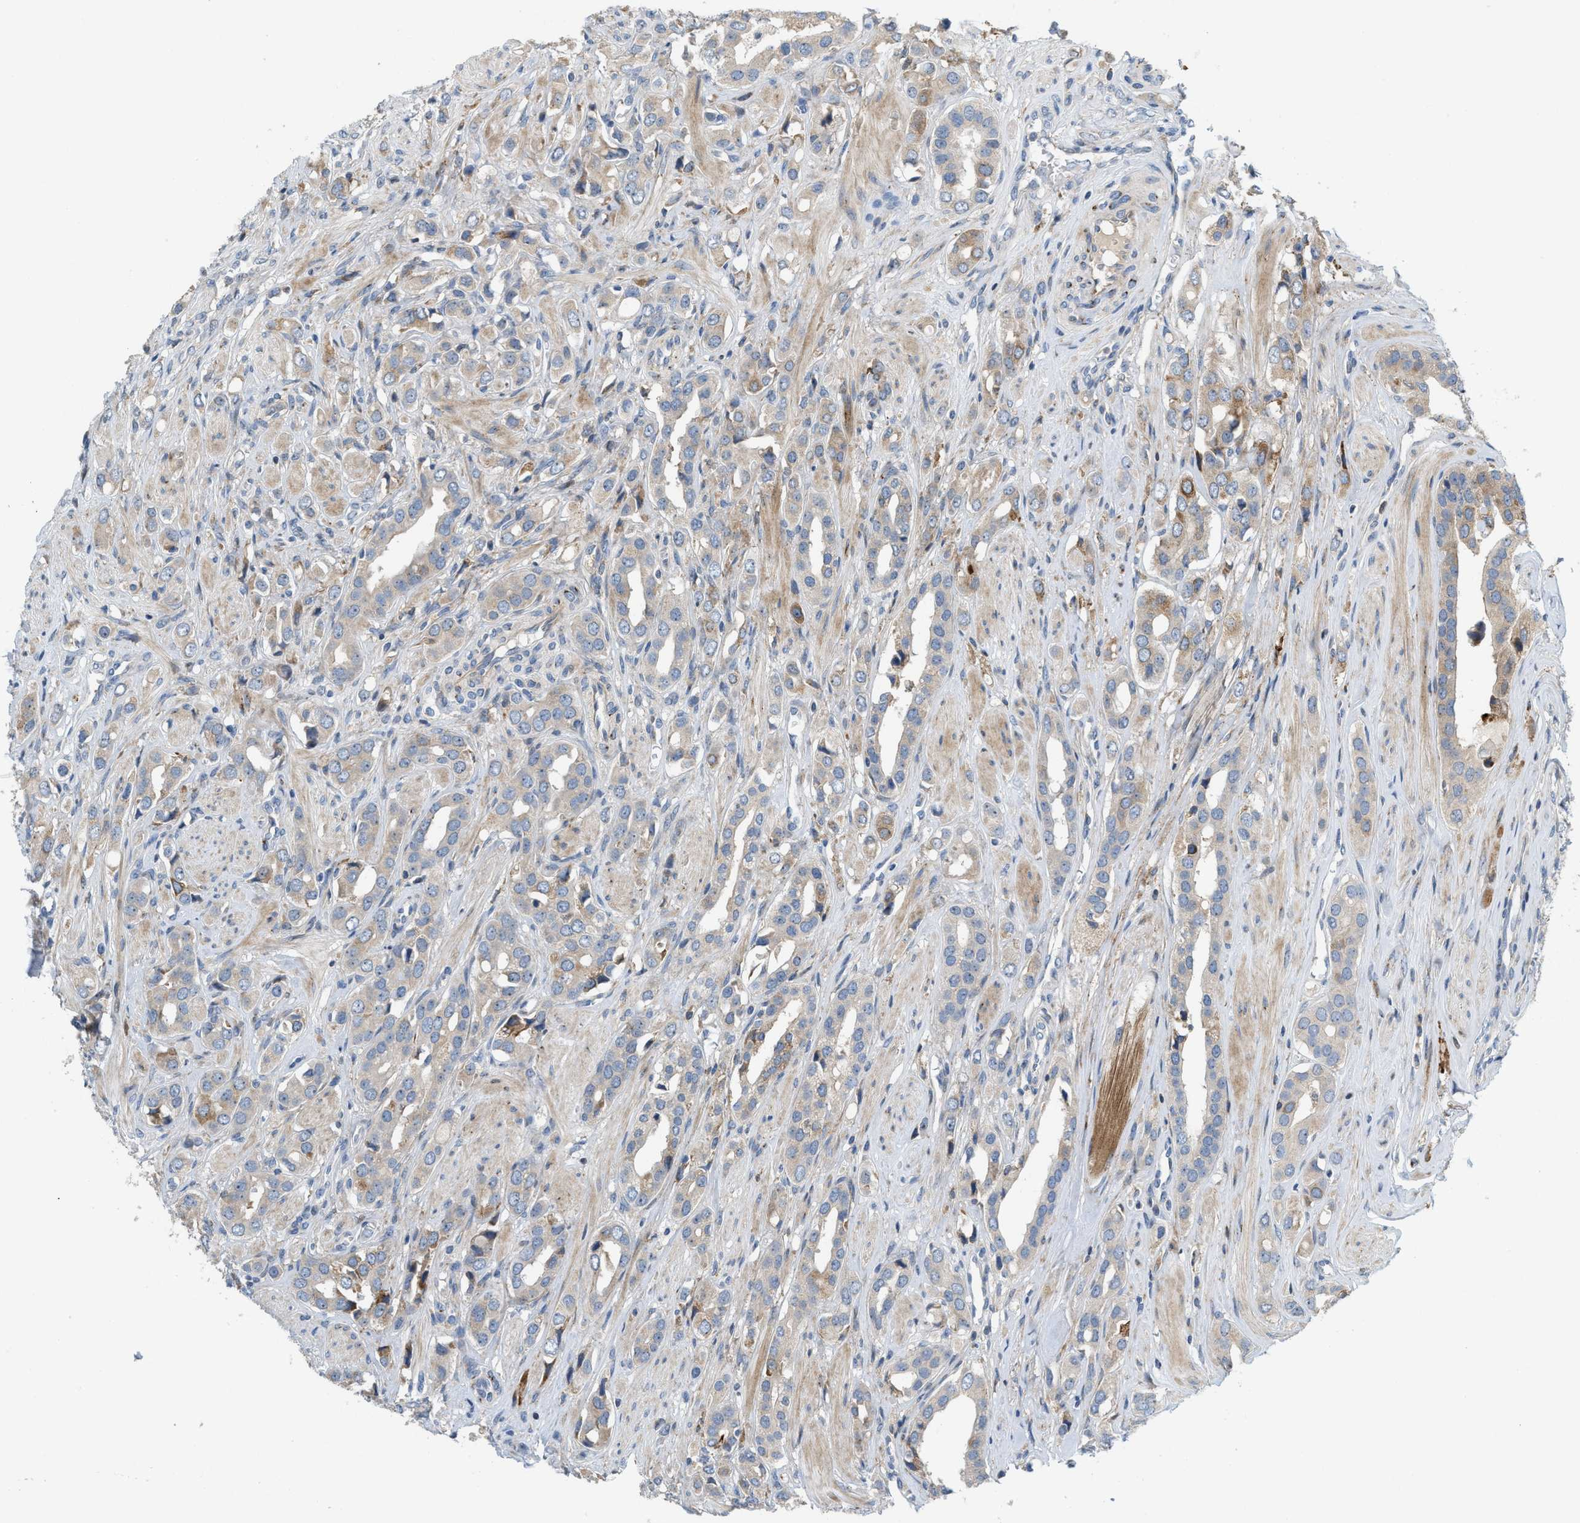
{"staining": {"intensity": "weak", "quantity": ">75%", "location": "cytoplasmic/membranous"}, "tissue": "prostate cancer", "cell_type": "Tumor cells", "image_type": "cancer", "snomed": [{"axis": "morphology", "description": "Adenocarcinoma, High grade"}, {"axis": "topography", "description": "Prostate"}], "caption": "Approximately >75% of tumor cells in prostate adenocarcinoma (high-grade) reveal weak cytoplasmic/membranous protein expression as visualized by brown immunohistochemical staining.", "gene": "DIPK1A", "patient": {"sex": "male", "age": 52}}